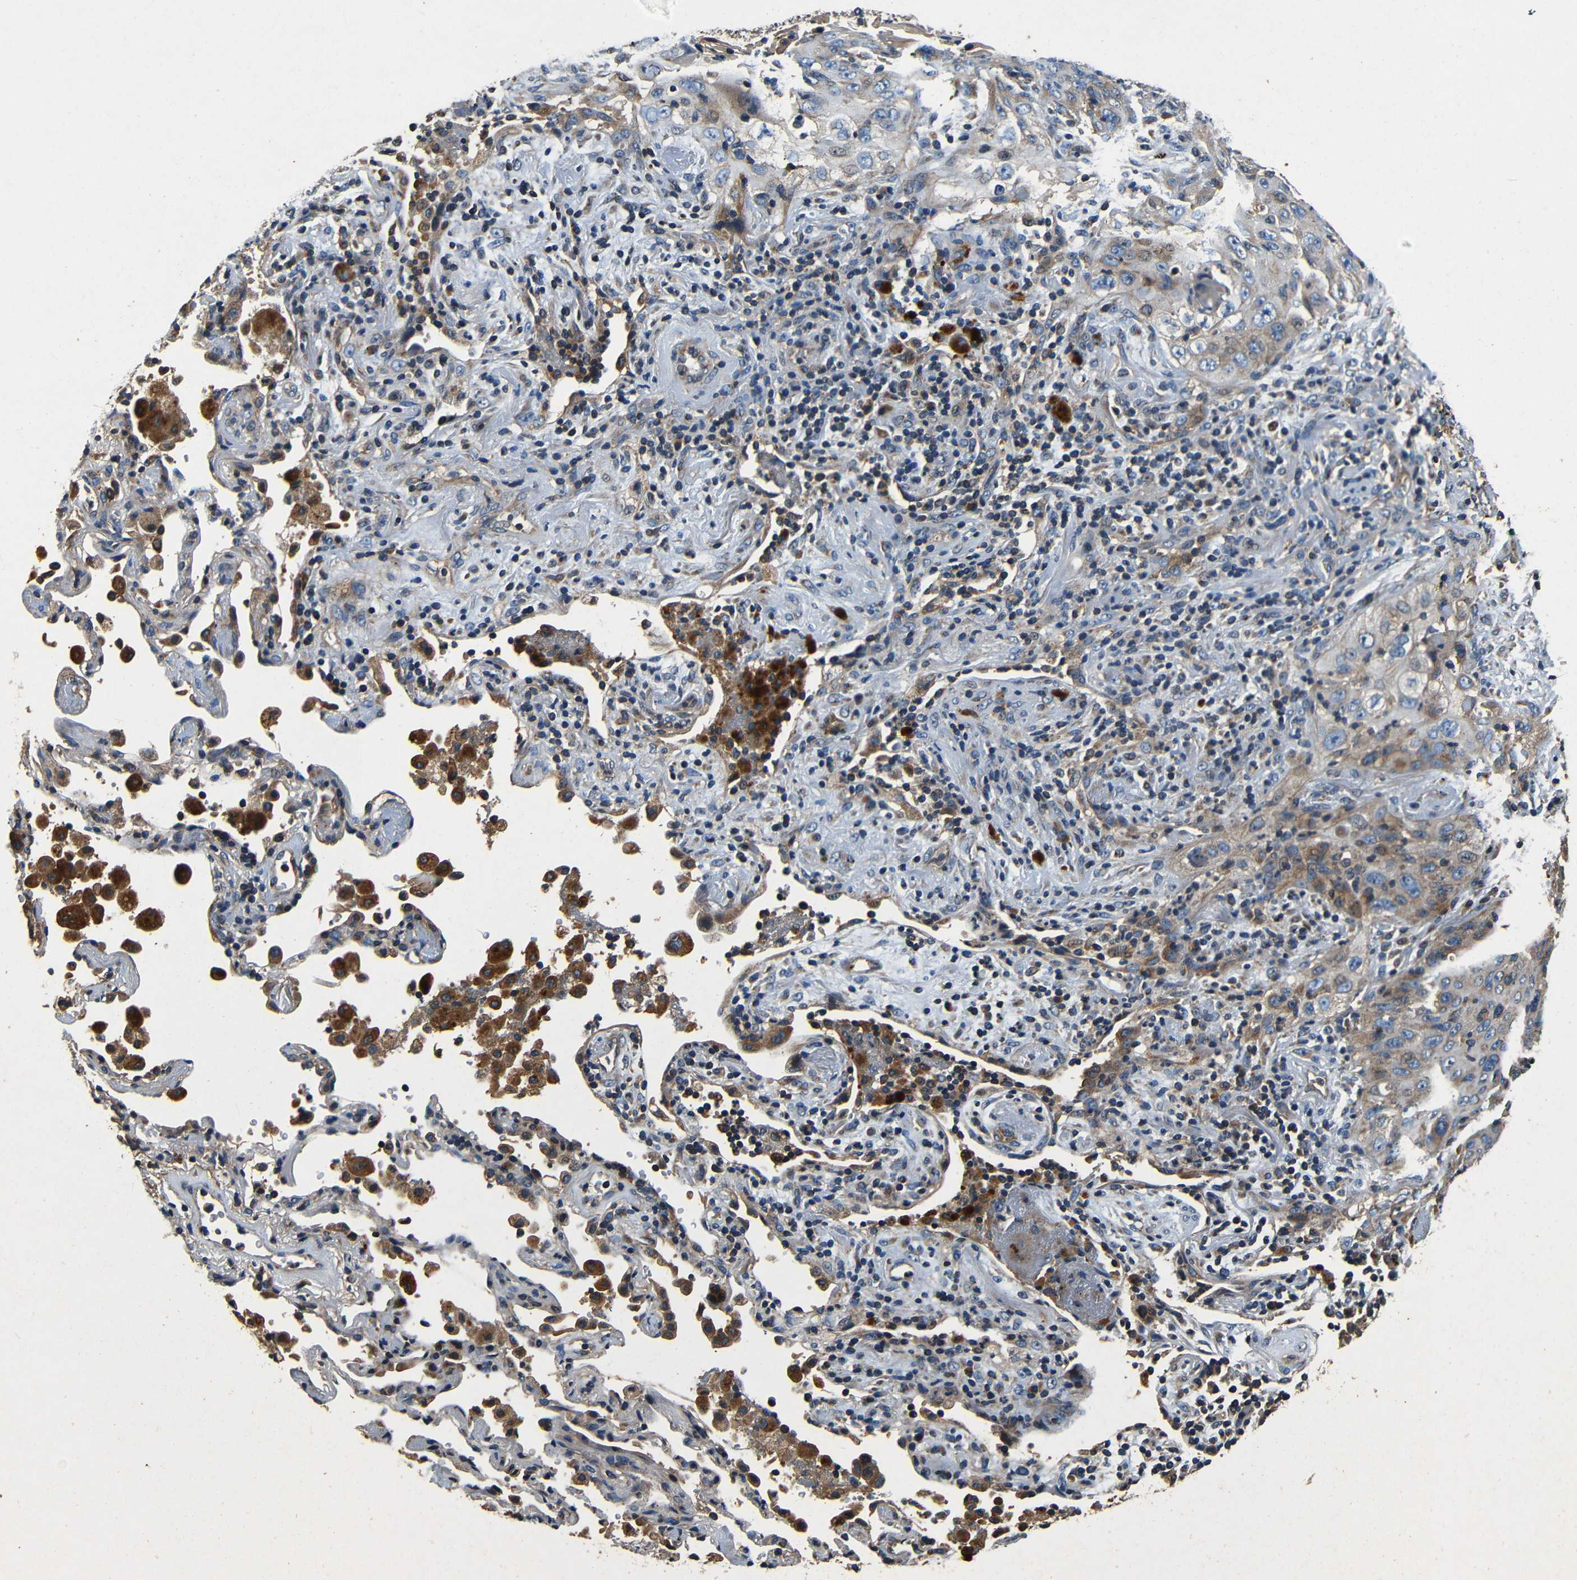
{"staining": {"intensity": "weak", "quantity": "25%-75%", "location": "cytoplasmic/membranous"}, "tissue": "lung cancer", "cell_type": "Tumor cells", "image_type": "cancer", "snomed": [{"axis": "morphology", "description": "Squamous cell carcinoma, NOS"}, {"axis": "topography", "description": "Lung"}], "caption": "A brown stain labels weak cytoplasmic/membranous staining of a protein in human squamous cell carcinoma (lung) tumor cells.", "gene": "MTX1", "patient": {"sex": "female", "age": 67}}